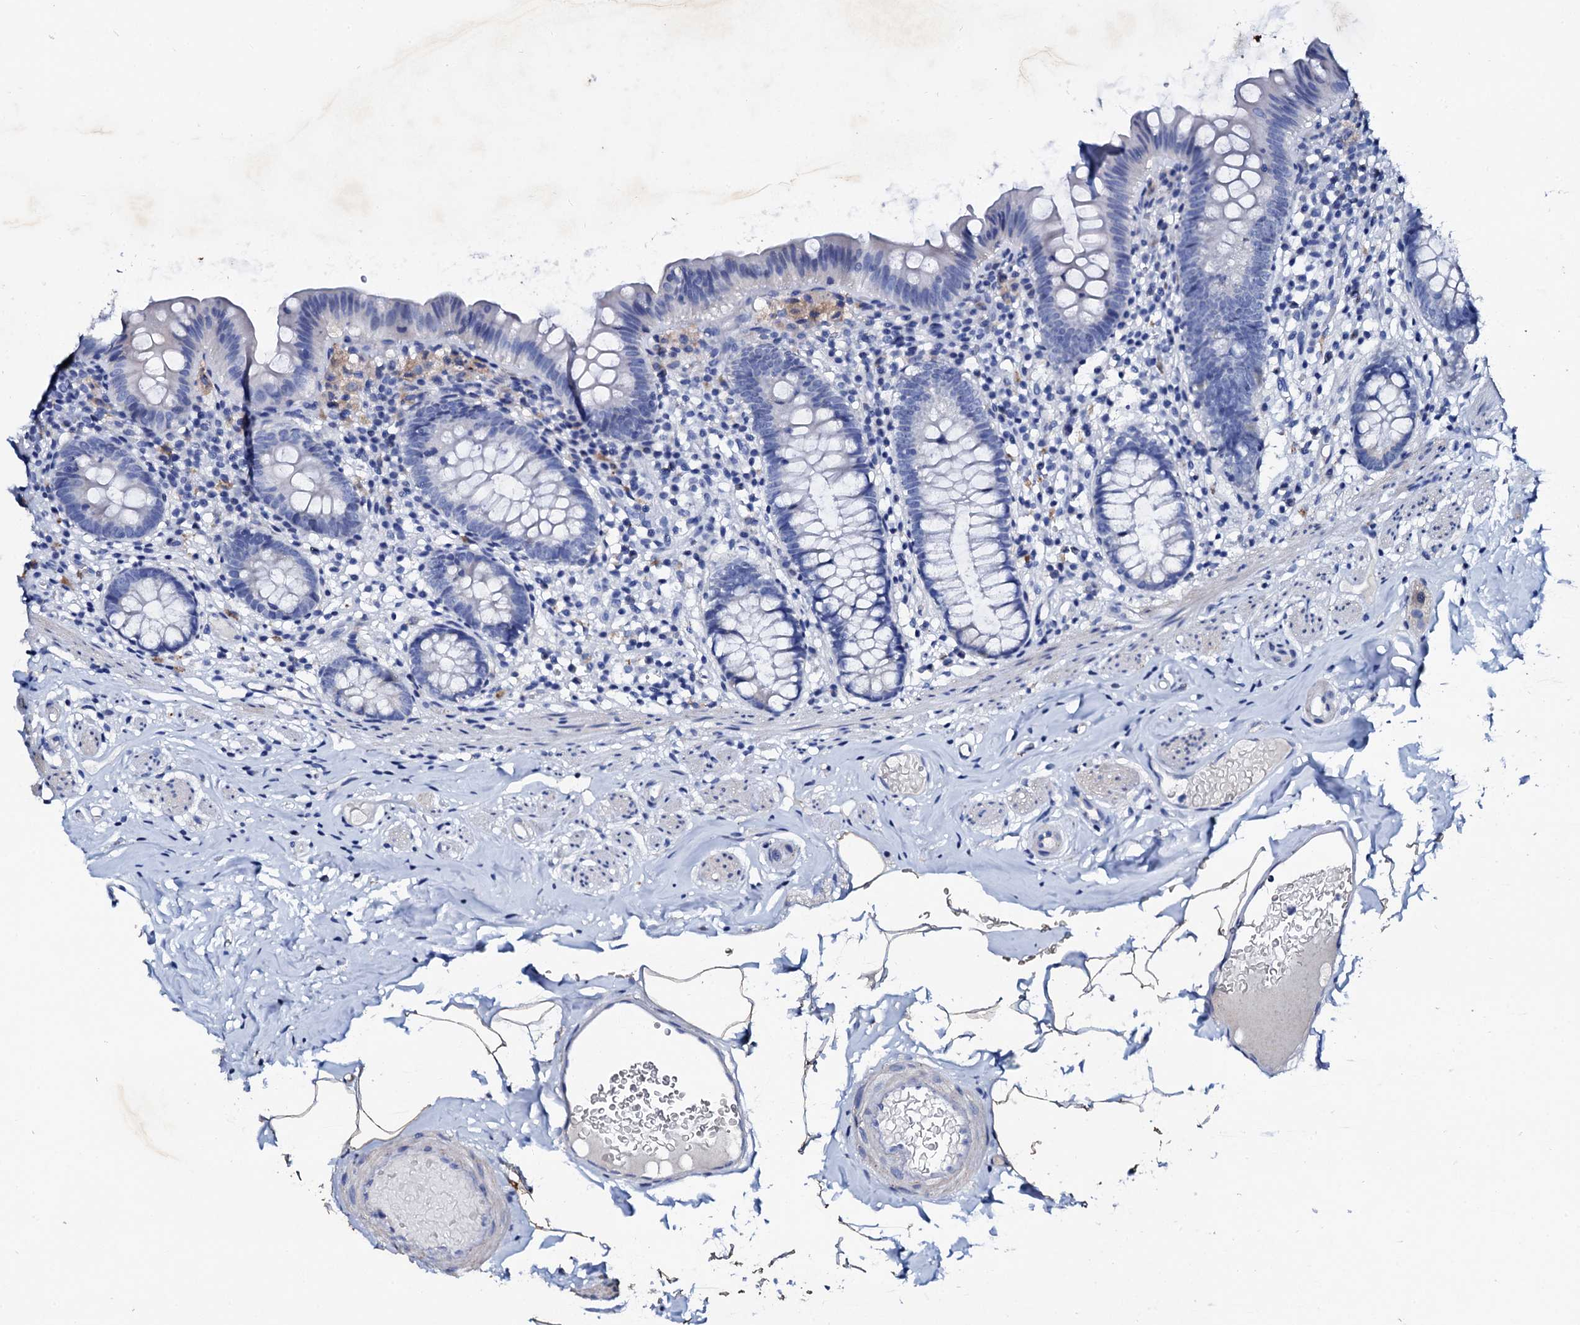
{"staining": {"intensity": "negative", "quantity": "none", "location": "none"}, "tissue": "appendix", "cell_type": "Glandular cells", "image_type": "normal", "snomed": [{"axis": "morphology", "description": "Normal tissue, NOS"}, {"axis": "topography", "description": "Appendix"}], "caption": "Immunohistochemistry (IHC) histopathology image of unremarkable human appendix stained for a protein (brown), which demonstrates no positivity in glandular cells.", "gene": "GLB1L3", "patient": {"sex": "male", "age": 55}}